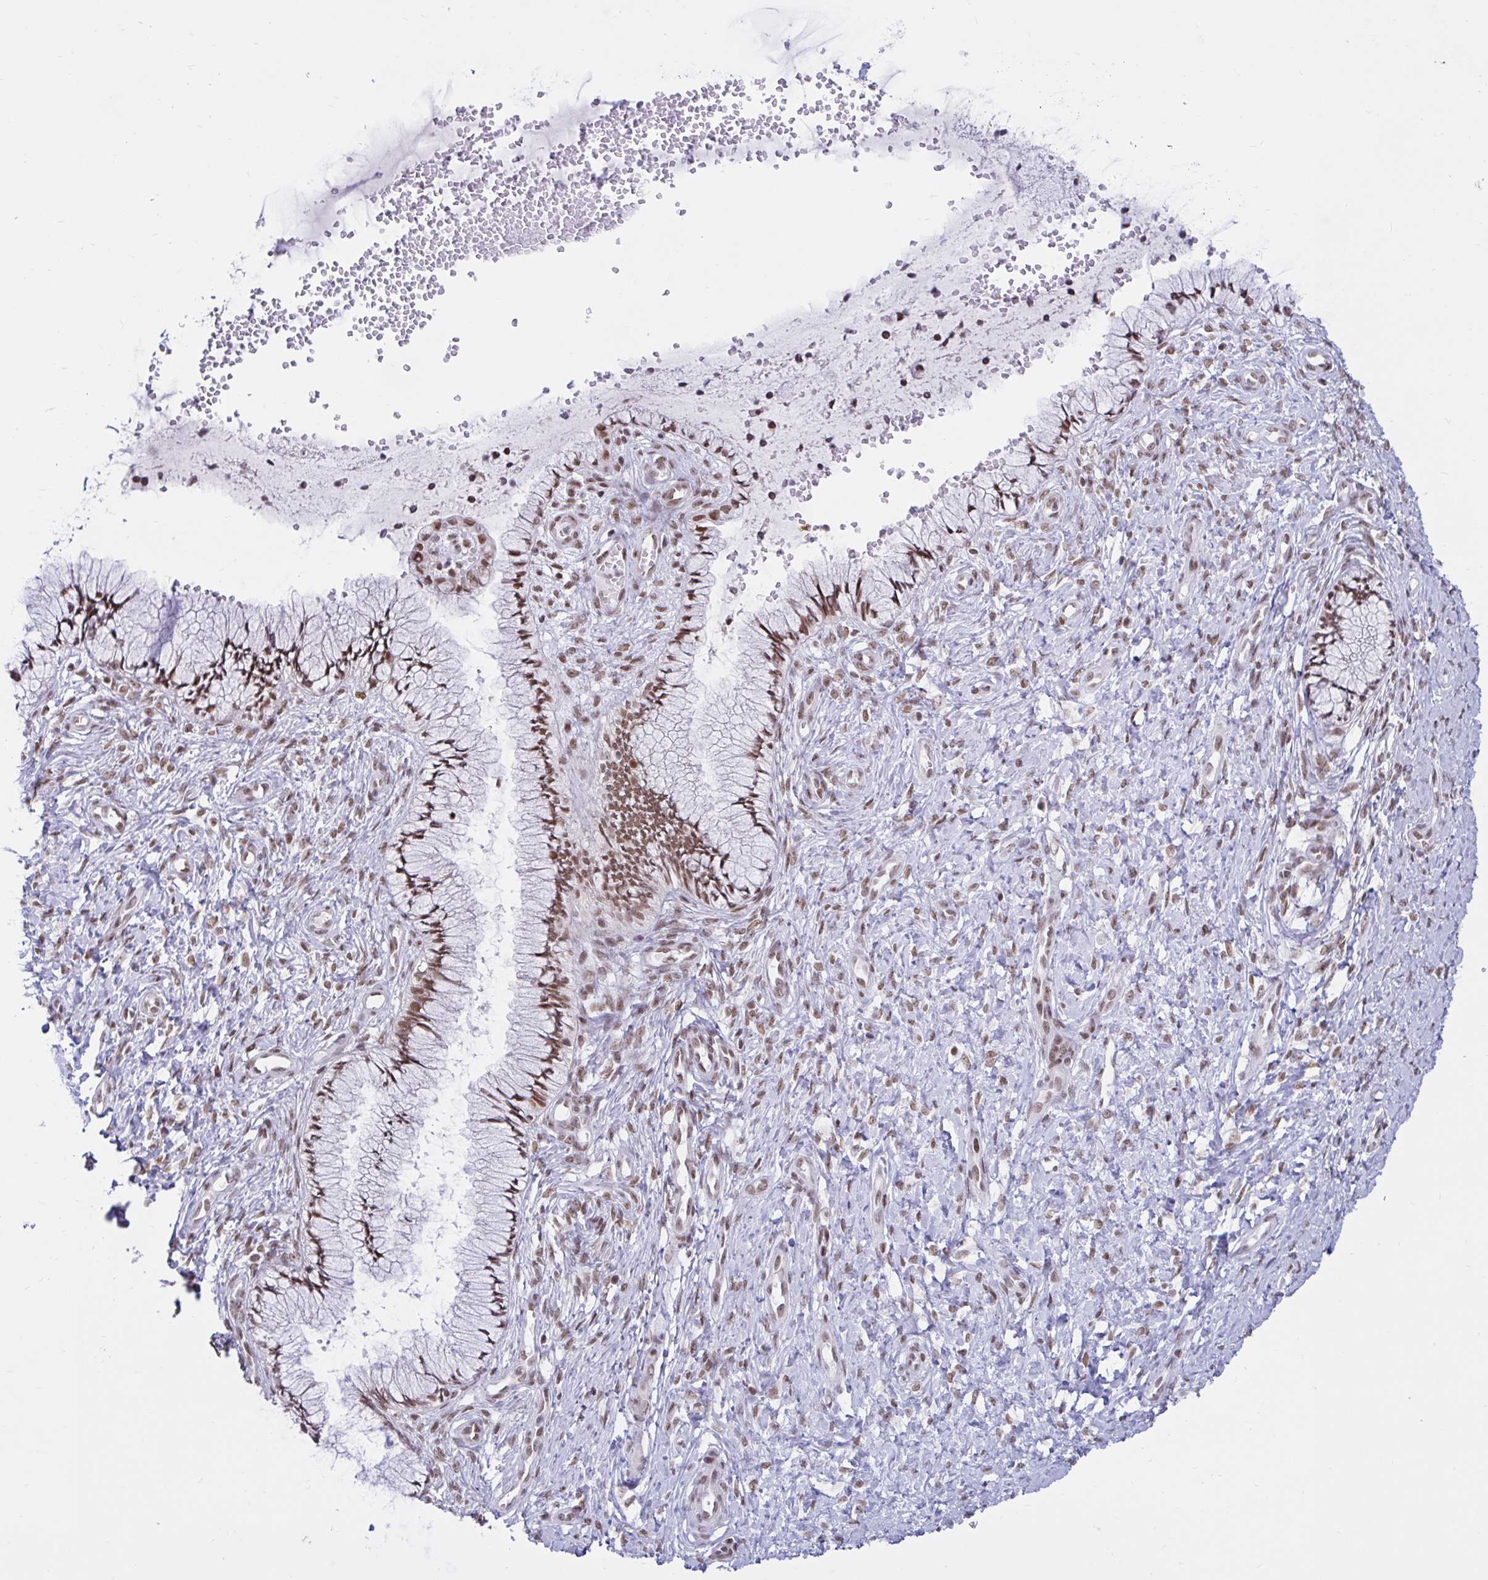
{"staining": {"intensity": "moderate", "quantity": "25%-75%", "location": "nuclear"}, "tissue": "cervix", "cell_type": "Glandular cells", "image_type": "normal", "snomed": [{"axis": "morphology", "description": "Normal tissue, NOS"}, {"axis": "topography", "description": "Cervix"}], "caption": "Protein expression analysis of normal cervix demonstrates moderate nuclear staining in about 25%-75% of glandular cells. The protein is shown in brown color, while the nuclei are stained blue.", "gene": "PHF10", "patient": {"sex": "female", "age": 37}}